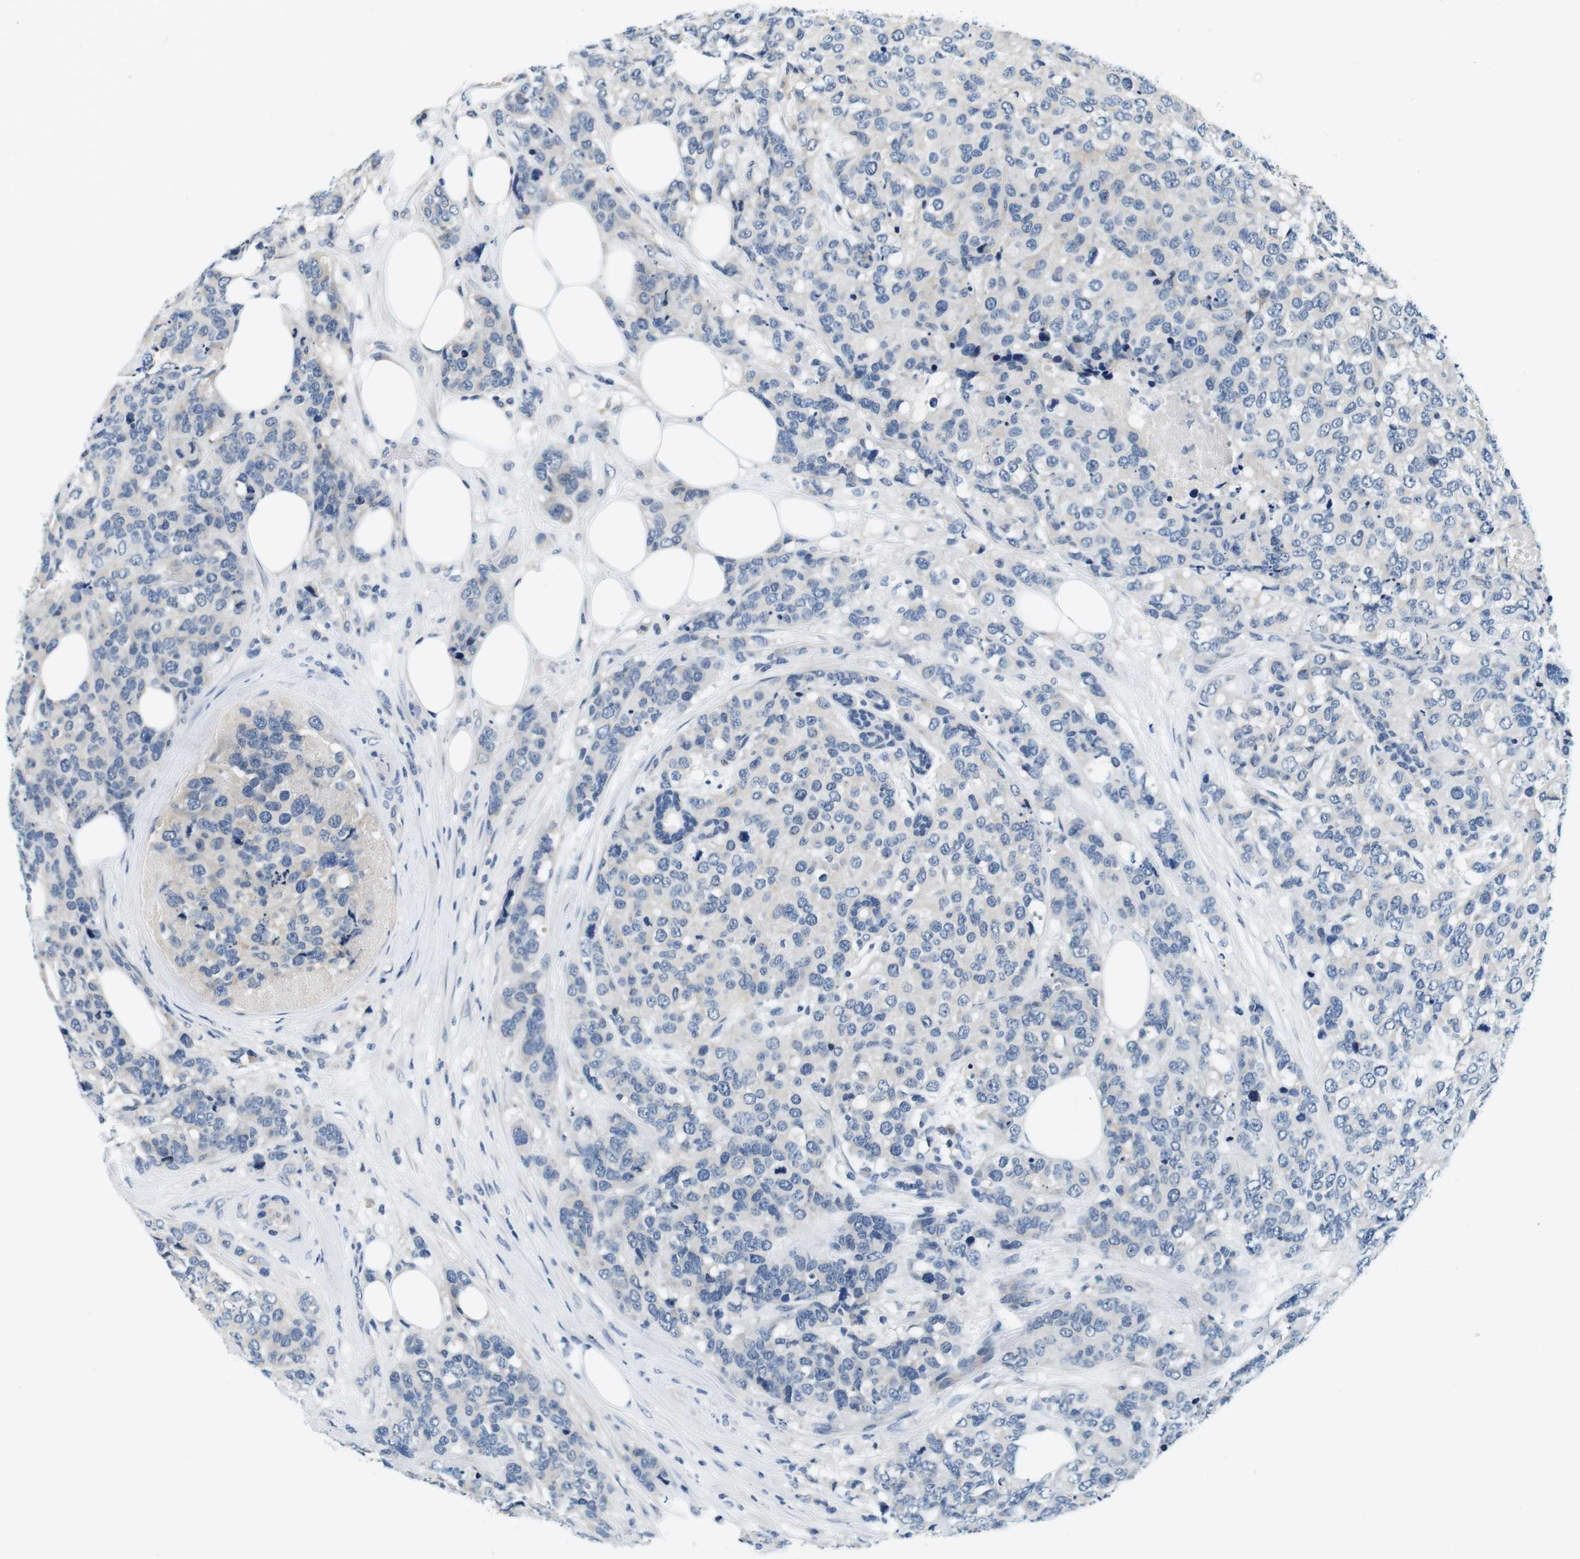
{"staining": {"intensity": "negative", "quantity": "none", "location": "none"}, "tissue": "breast cancer", "cell_type": "Tumor cells", "image_type": "cancer", "snomed": [{"axis": "morphology", "description": "Lobular carcinoma"}, {"axis": "topography", "description": "Breast"}], "caption": "Immunohistochemistry of breast lobular carcinoma displays no staining in tumor cells. Nuclei are stained in blue.", "gene": "DTNA", "patient": {"sex": "female", "age": 59}}